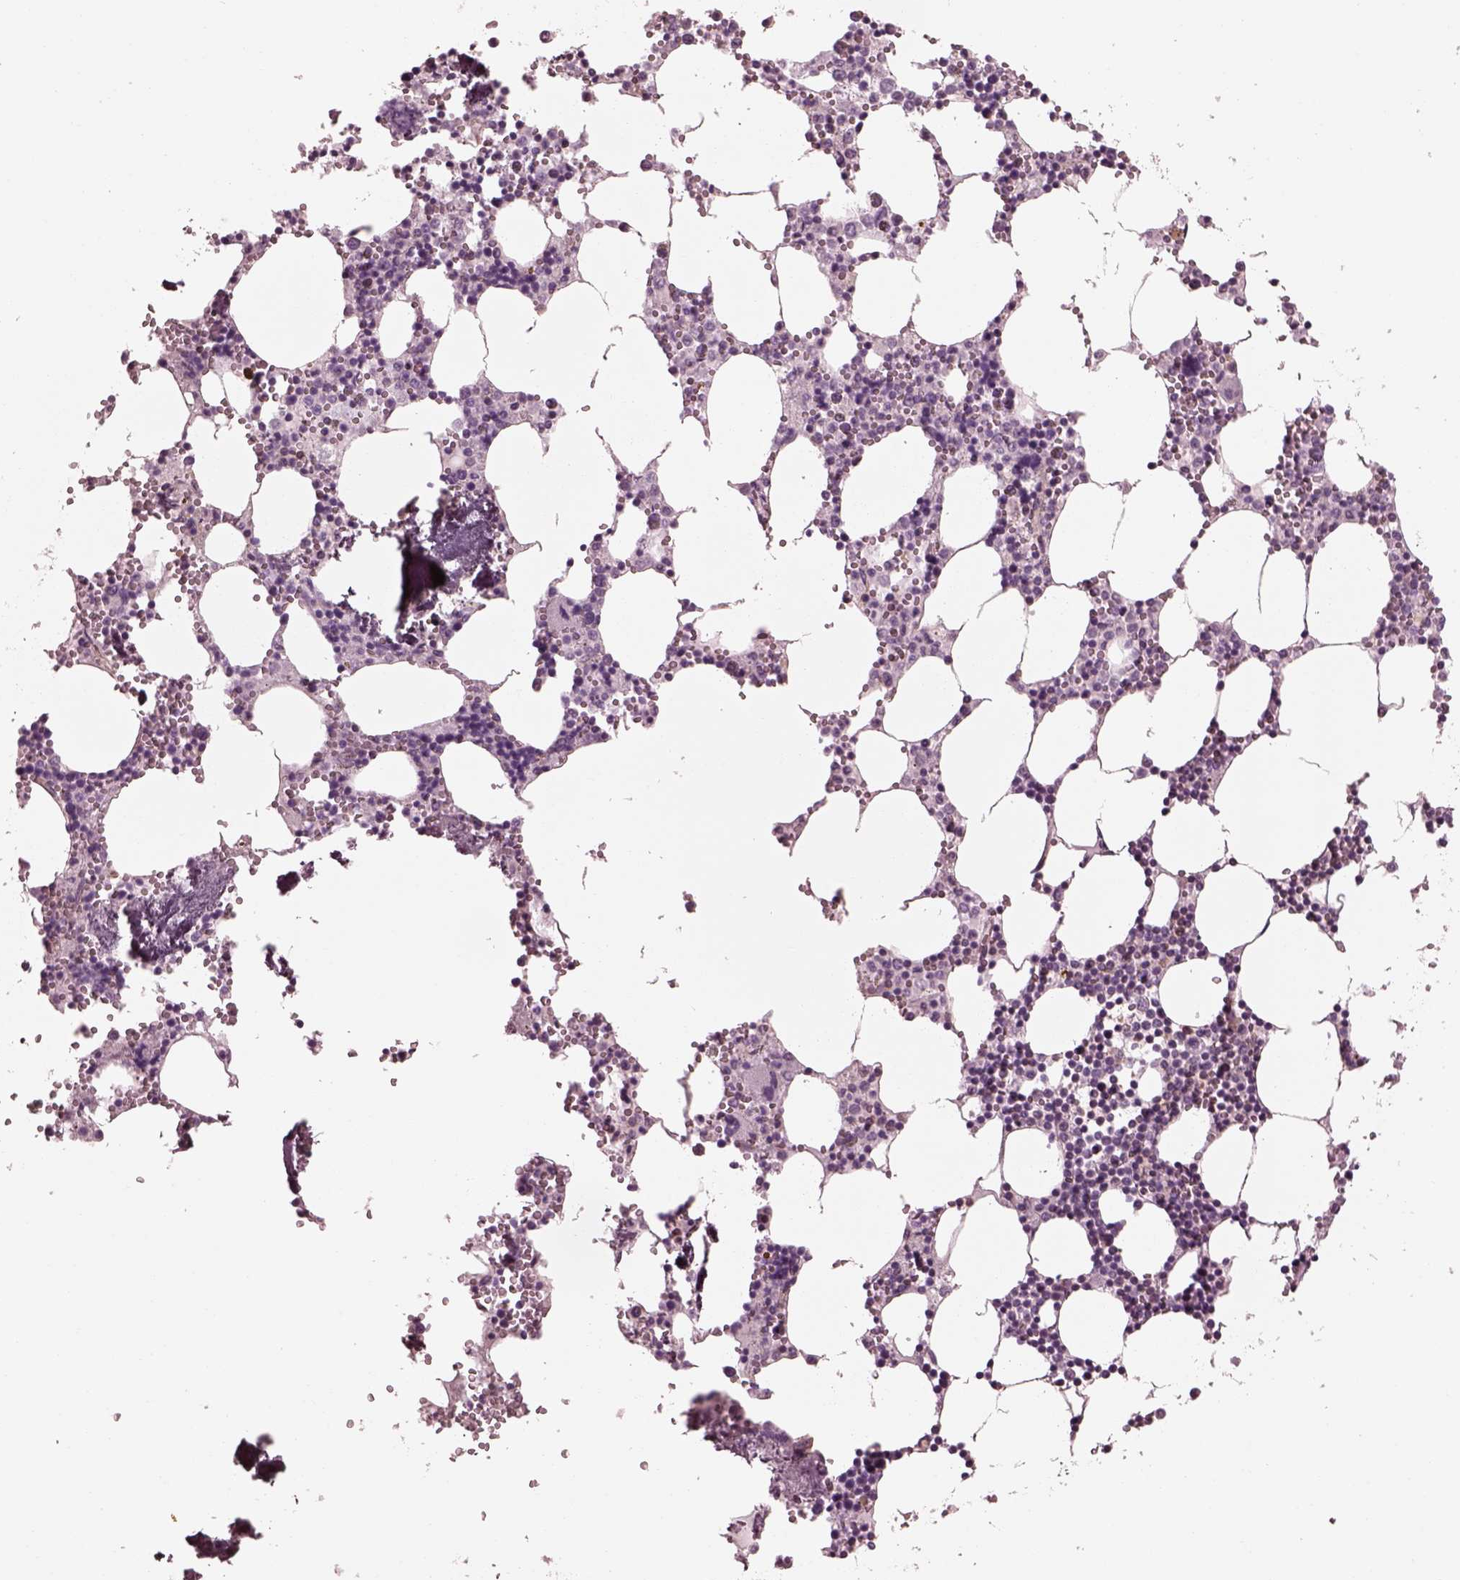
{"staining": {"intensity": "negative", "quantity": "none", "location": "none"}, "tissue": "bone marrow", "cell_type": "Hematopoietic cells", "image_type": "normal", "snomed": [{"axis": "morphology", "description": "Normal tissue, NOS"}, {"axis": "topography", "description": "Bone marrow"}], "caption": "Immunohistochemical staining of unremarkable human bone marrow demonstrates no significant staining in hematopoietic cells.", "gene": "ELAPOR1", "patient": {"sex": "male", "age": 54}}